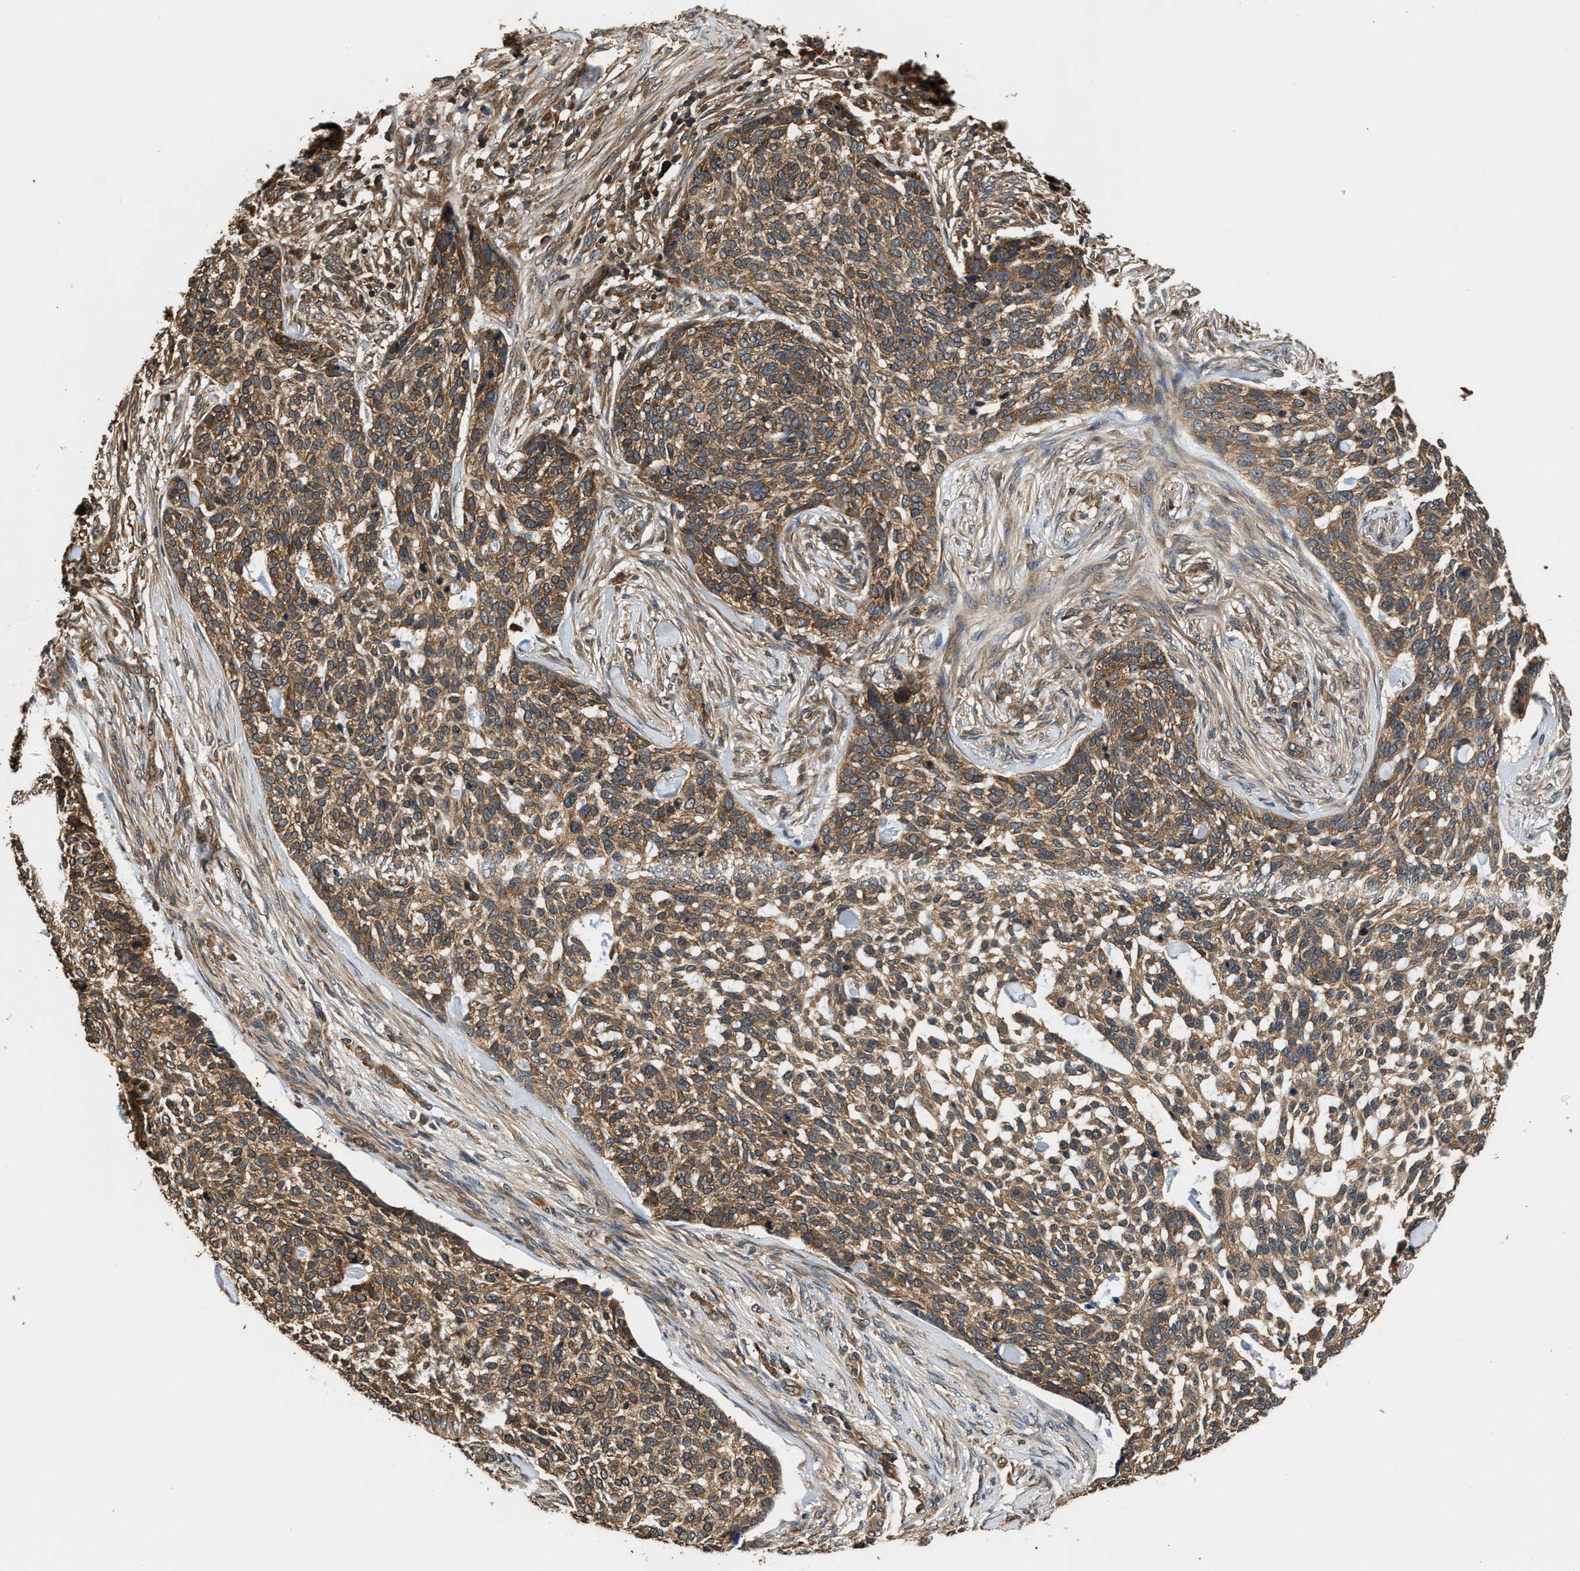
{"staining": {"intensity": "moderate", "quantity": ">75%", "location": "cytoplasmic/membranous"}, "tissue": "skin cancer", "cell_type": "Tumor cells", "image_type": "cancer", "snomed": [{"axis": "morphology", "description": "Basal cell carcinoma"}, {"axis": "topography", "description": "Skin"}], "caption": "Skin cancer (basal cell carcinoma) tissue displays moderate cytoplasmic/membranous positivity in about >75% of tumor cells", "gene": "DNAJC2", "patient": {"sex": "female", "age": 64}}